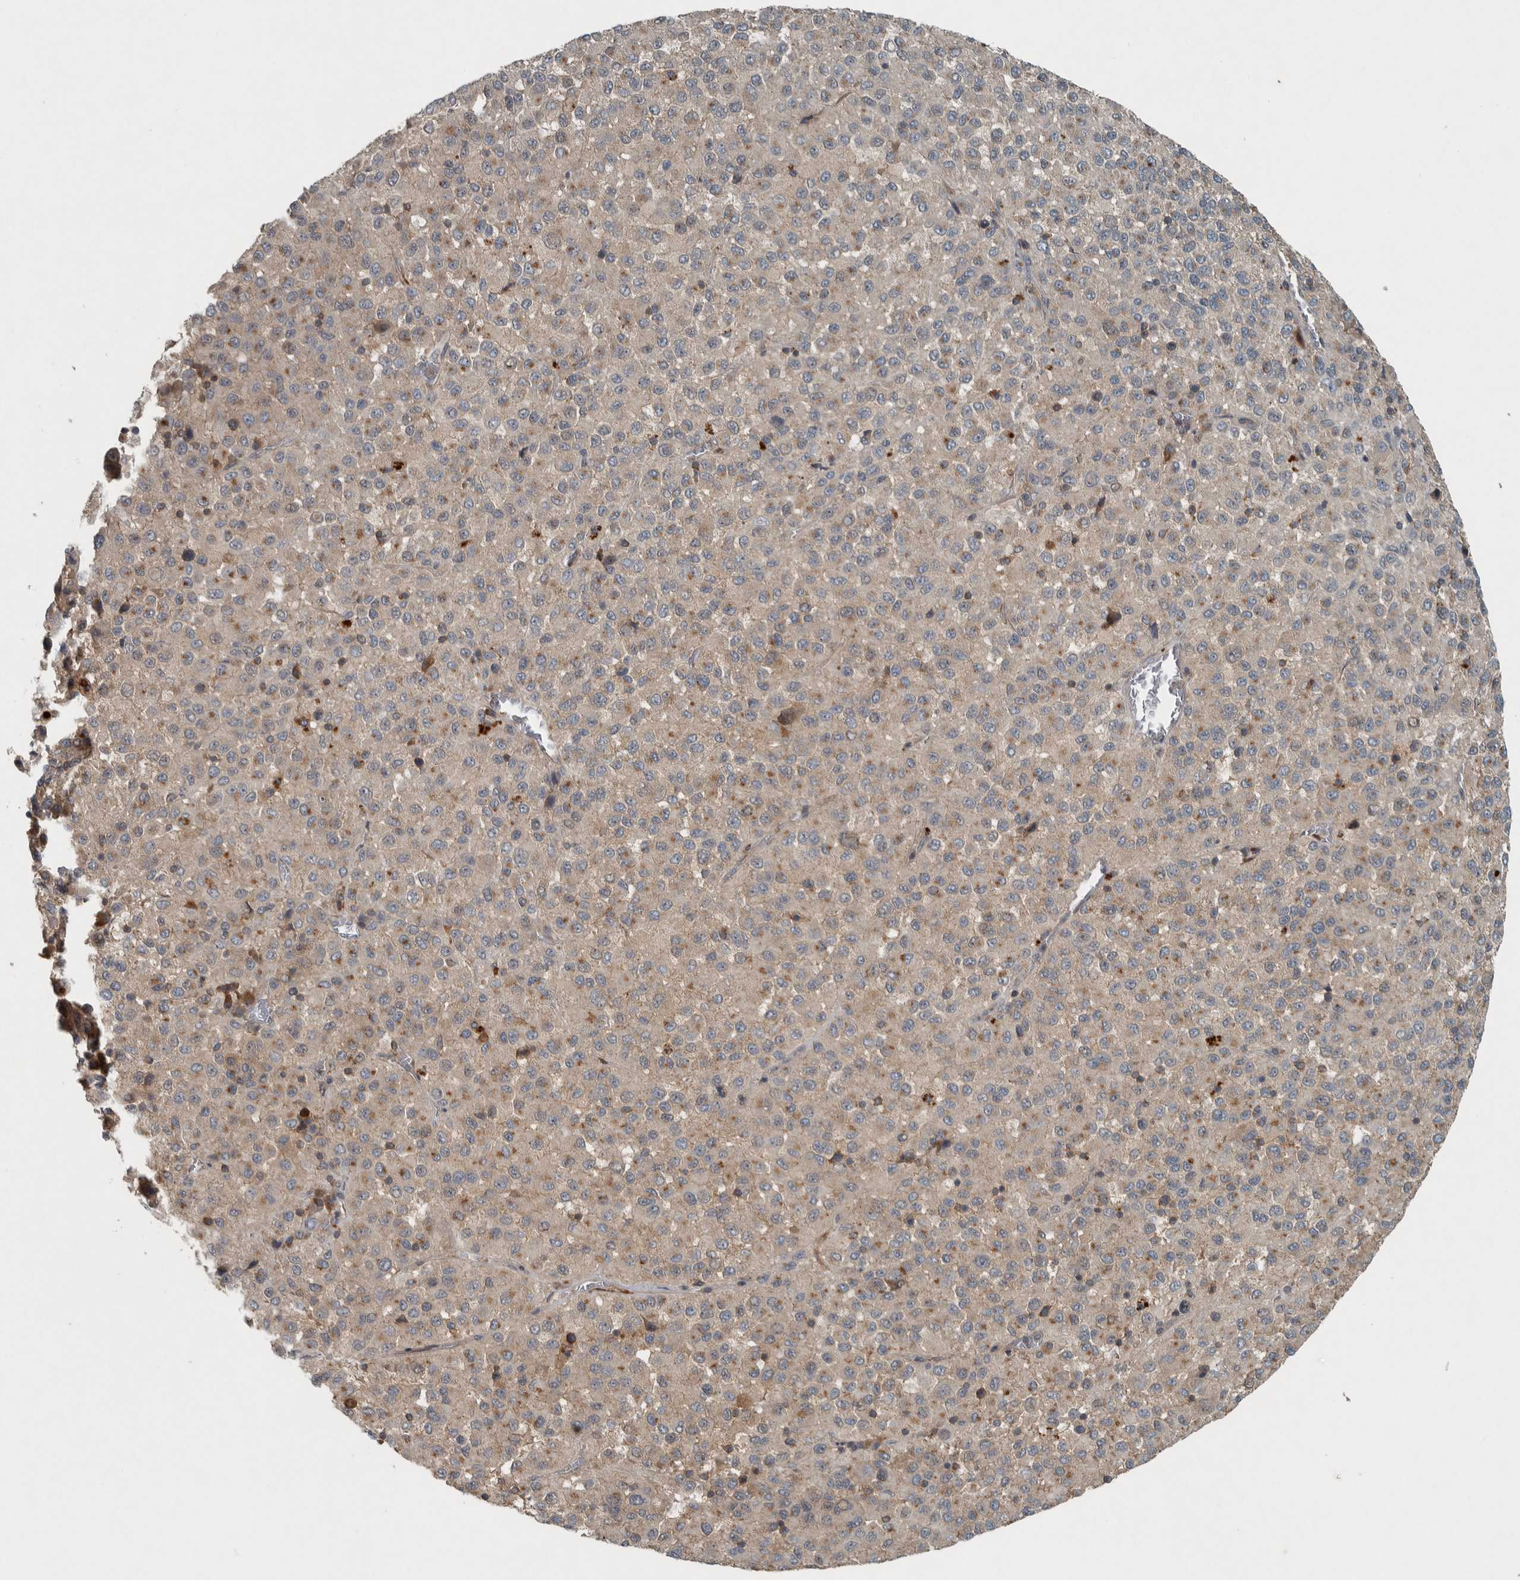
{"staining": {"intensity": "weak", "quantity": "25%-75%", "location": "cytoplasmic/membranous"}, "tissue": "melanoma", "cell_type": "Tumor cells", "image_type": "cancer", "snomed": [{"axis": "morphology", "description": "Malignant melanoma, Metastatic site"}, {"axis": "topography", "description": "Lung"}], "caption": "Immunohistochemistry (IHC) micrograph of human malignant melanoma (metastatic site) stained for a protein (brown), which shows low levels of weak cytoplasmic/membranous positivity in about 25%-75% of tumor cells.", "gene": "CLCN2", "patient": {"sex": "male", "age": 64}}